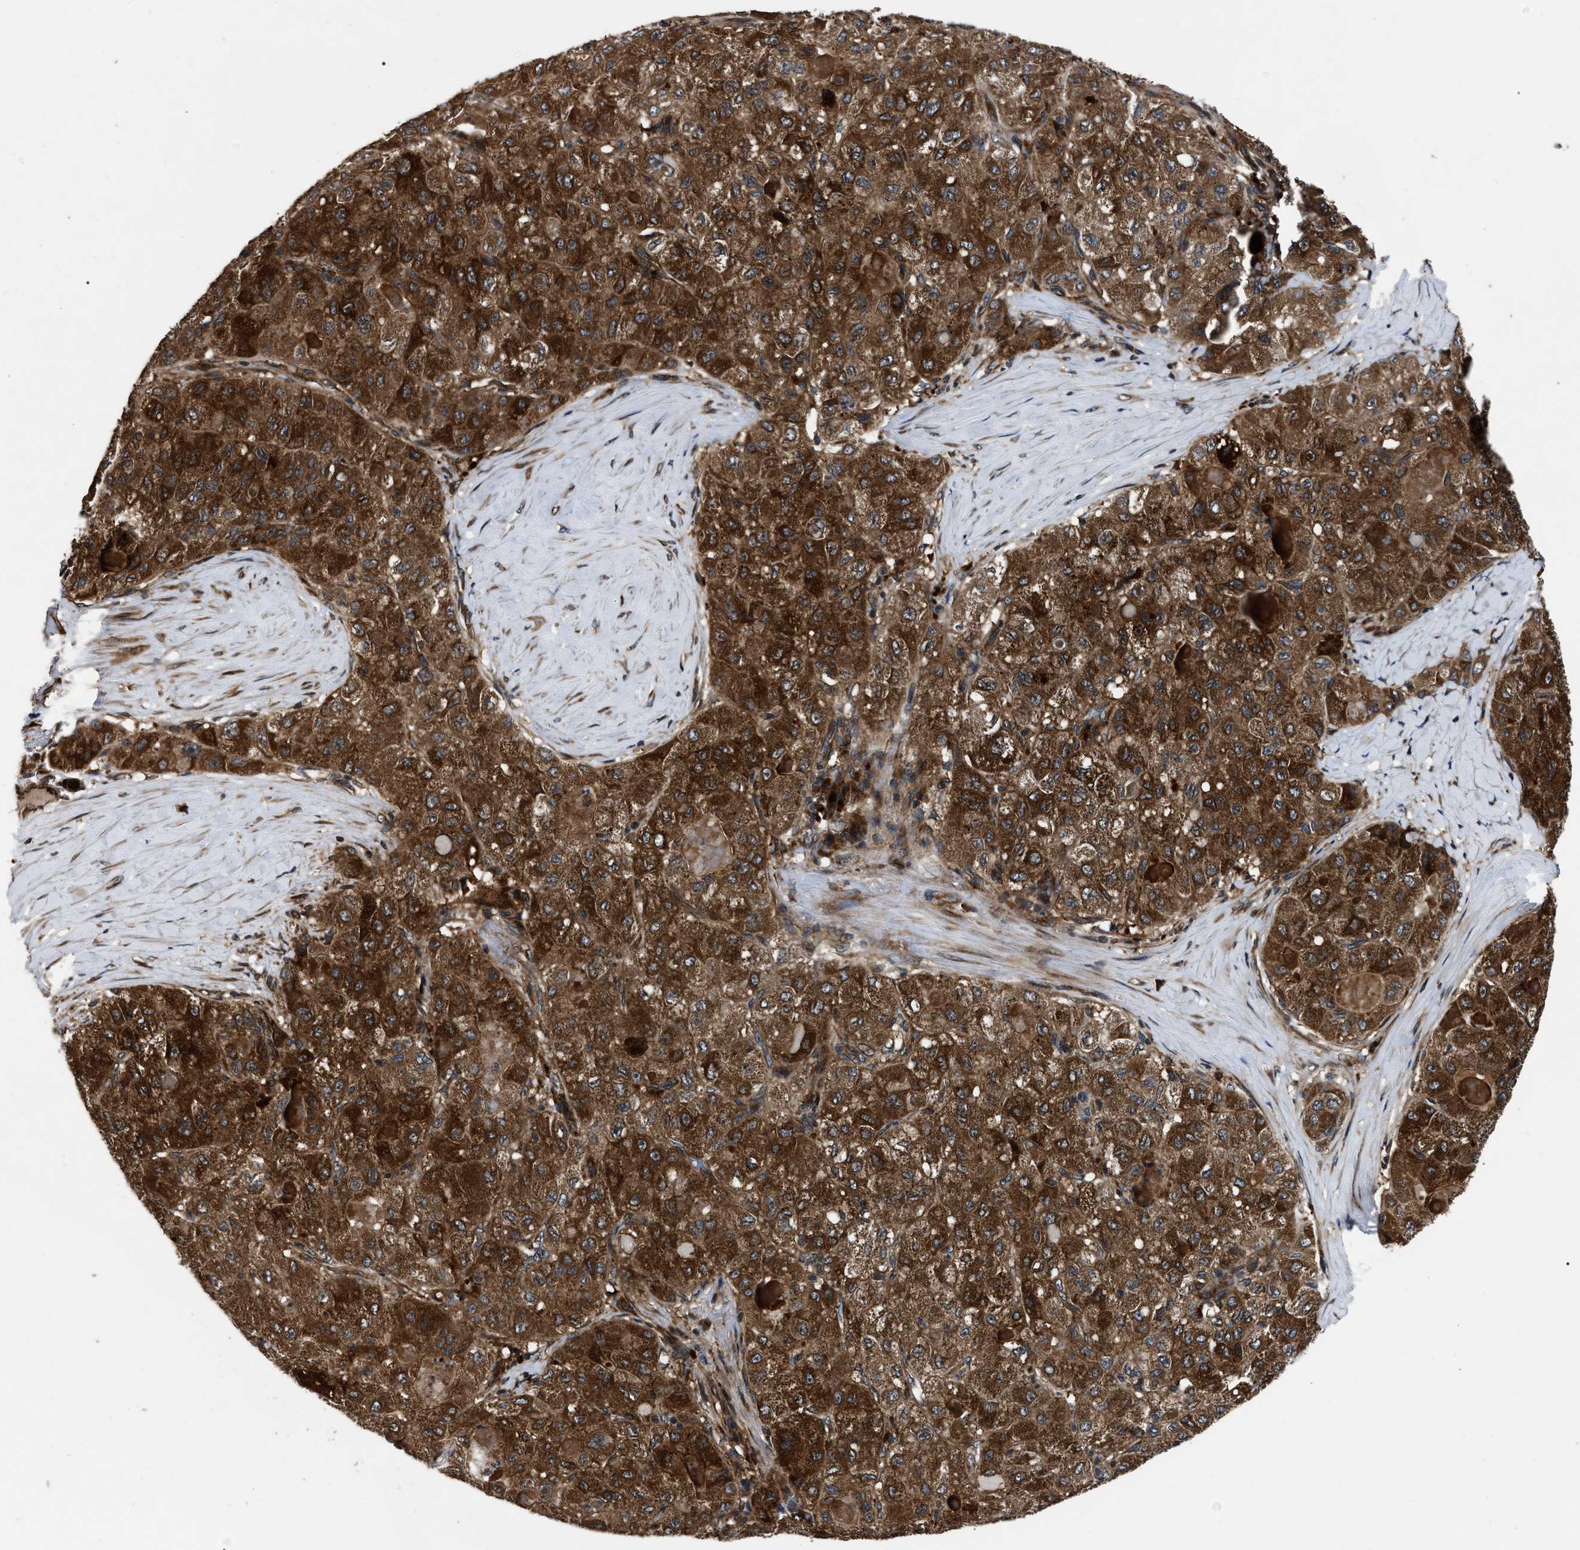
{"staining": {"intensity": "strong", "quantity": ">75%", "location": "cytoplasmic/membranous"}, "tissue": "liver cancer", "cell_type": "Tumor cells", "image_type": "cancer", "snomed": [{"axis": "morphology", "description": "Carcinoma, Hepatocellular, NOS"}, {"axis": "topography", "description": "Liver"}], "caption": "IHC histopathology image of hepatocellular carcinoma (liver) stained for a protein (brown), which displays high levels of strong cytoplasmic/membranous expression in about >75% of tumor cells.", "gene": "PPWD1", "patient": {"sex": "male", "age": 80}}